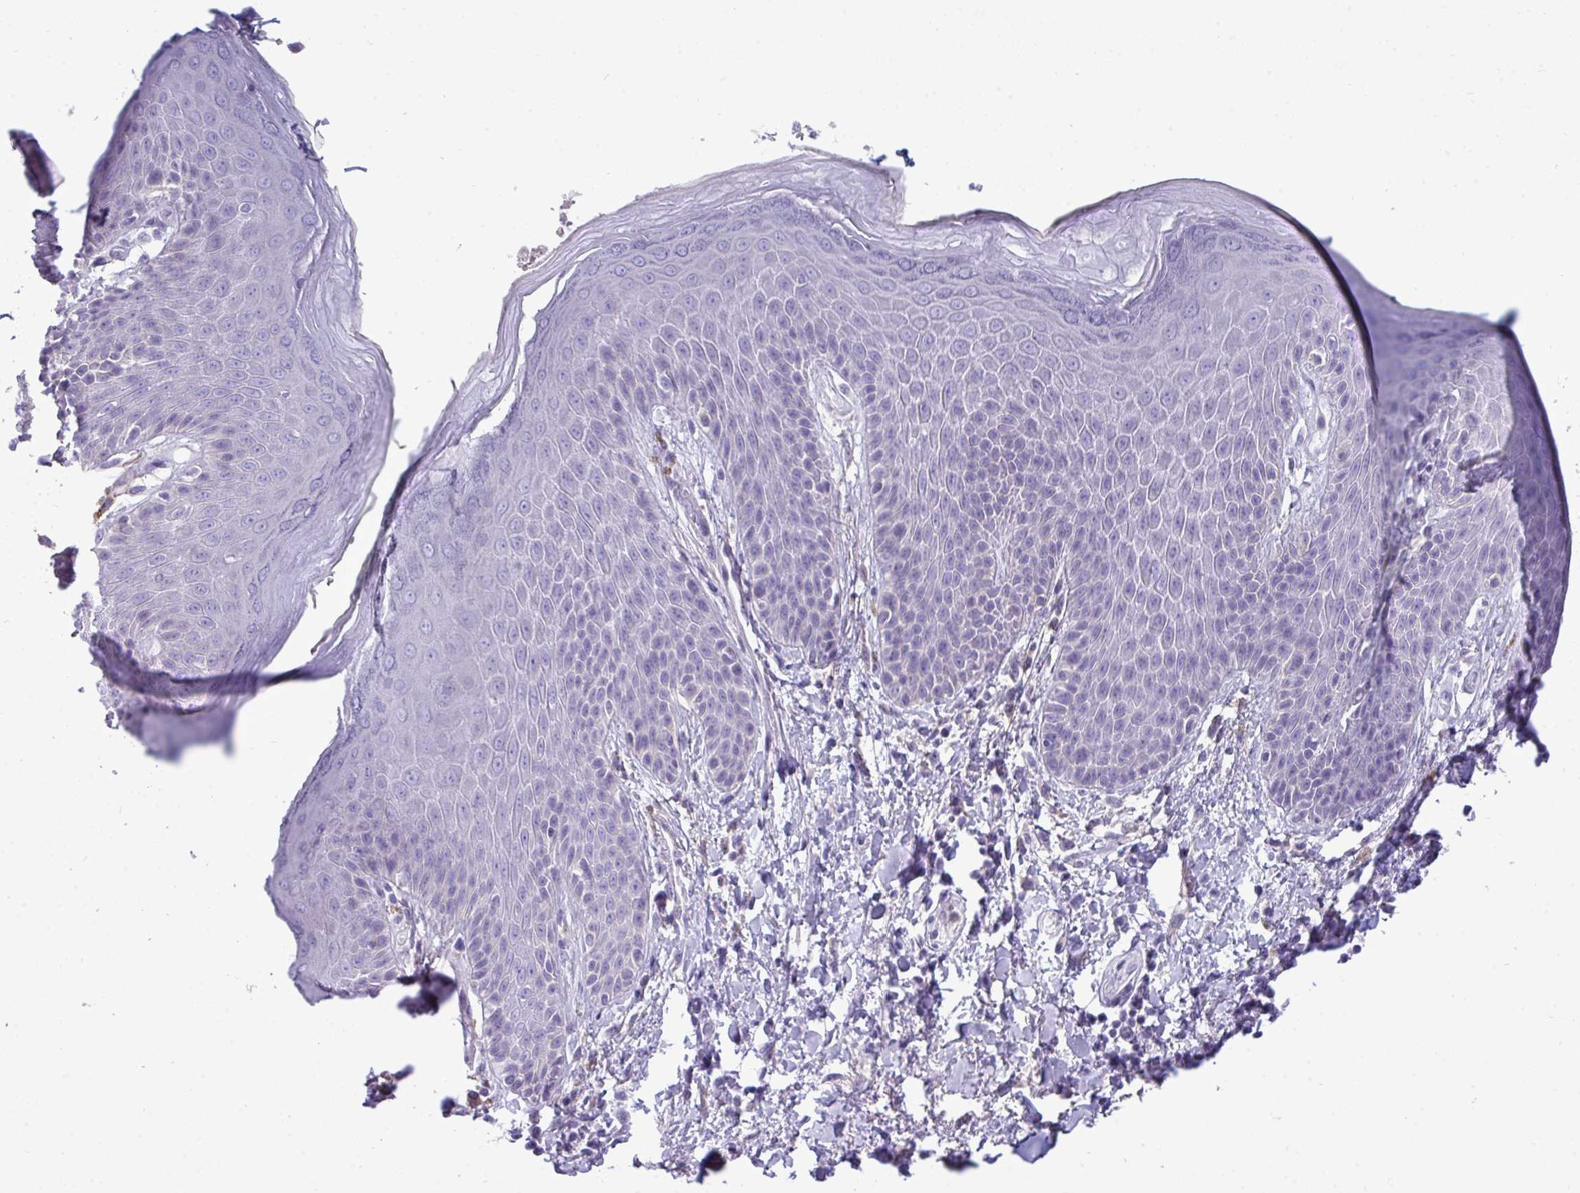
{"staining": {"intensity": "negative", "quantity": "none", "location": "none"}, "tissue": "skin", "cell_type": "Epidermal cells", "image_type": "normal", "snomed": [{"axis": "morphology", "description": "Normal tissue, NOS"}, {"axis": "topography", "description": "Anal"}, {"axis": "topography", "description": "Peripheral nerve tissue"}], "caption": "The micrograph shows no staining of epidermal cells in normal skin.", "gene": "MYH10", "patient": {"sex": "male", "age": 51}}